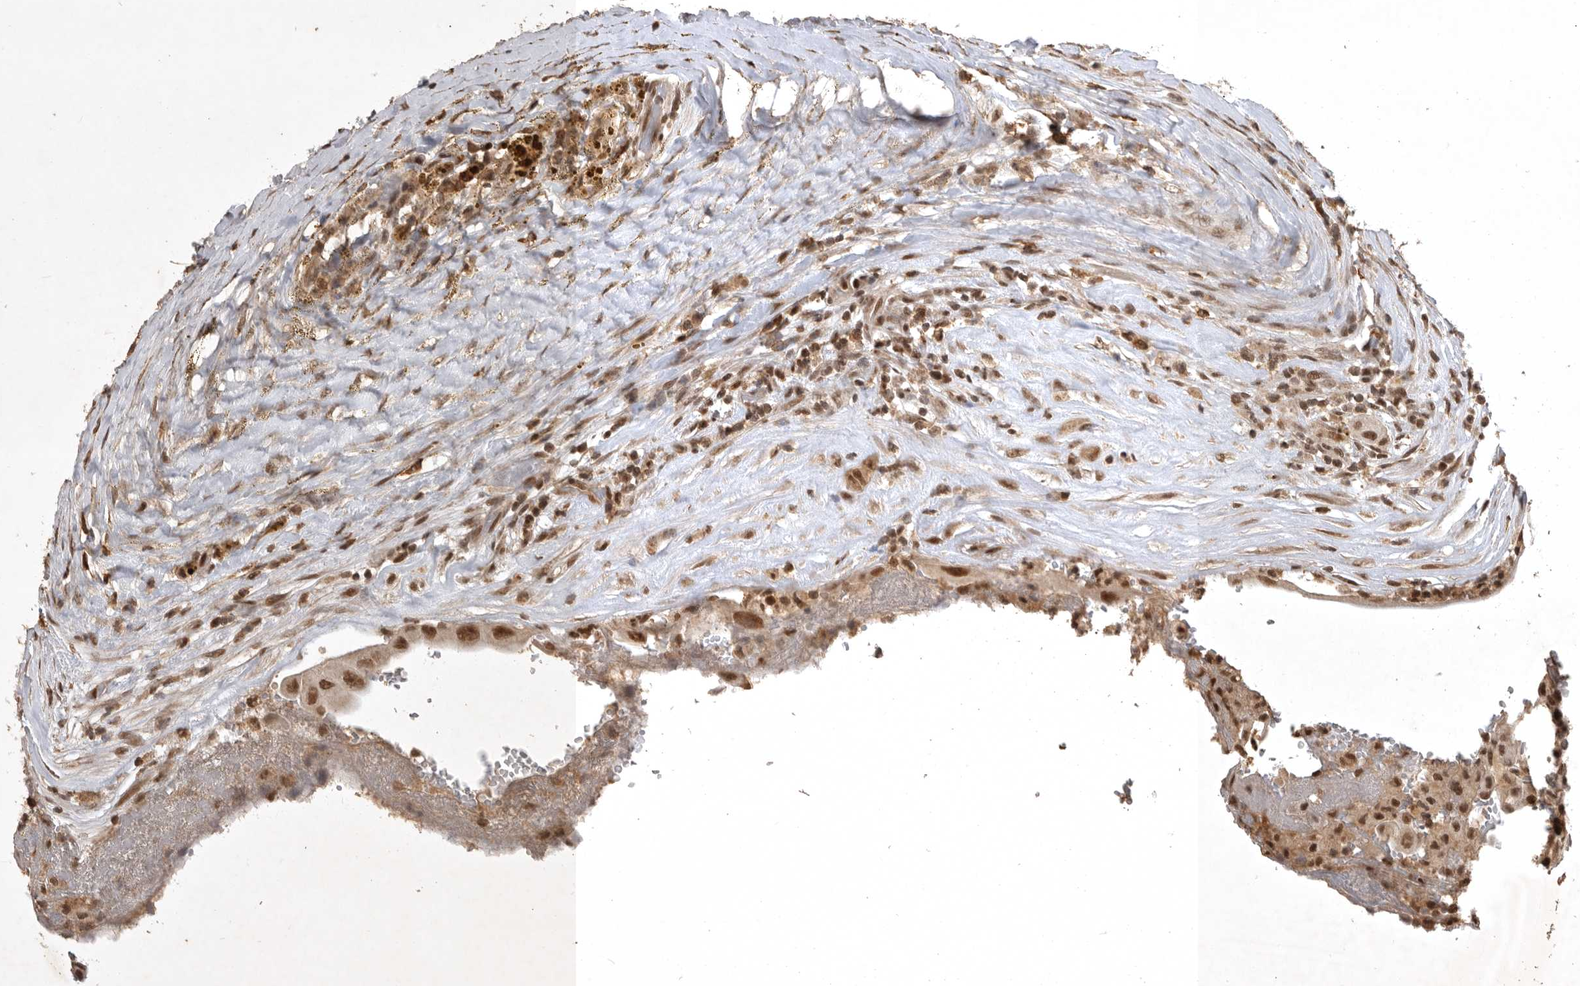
{"staining": {"intensity": "moderate", "quantity": ">75%", "location": "nuclear"}, "tissue": "thyroid cancer", "cell_type": "Tumor cells", "image_type": "cancer", "snomed": [{"axis": "morphology", "description": "Papillary adenocarcinoma, NOS"}, {"axis": "topography", "description": "Thyroid gland"}], "caption": "Brown immunohistochemical staining in thyroid papillary adenocarcinoma displays moderate nuclear staining in approximately >75% of tumor cells. The staining was performed using DAB (3,3'-diaminobenzidine), with brown indicating positive protein expression. Nuclei are stained blue with hematoxylin.", "gene": "CBLL1", "patient": {"sex": "male", "age": 77}}